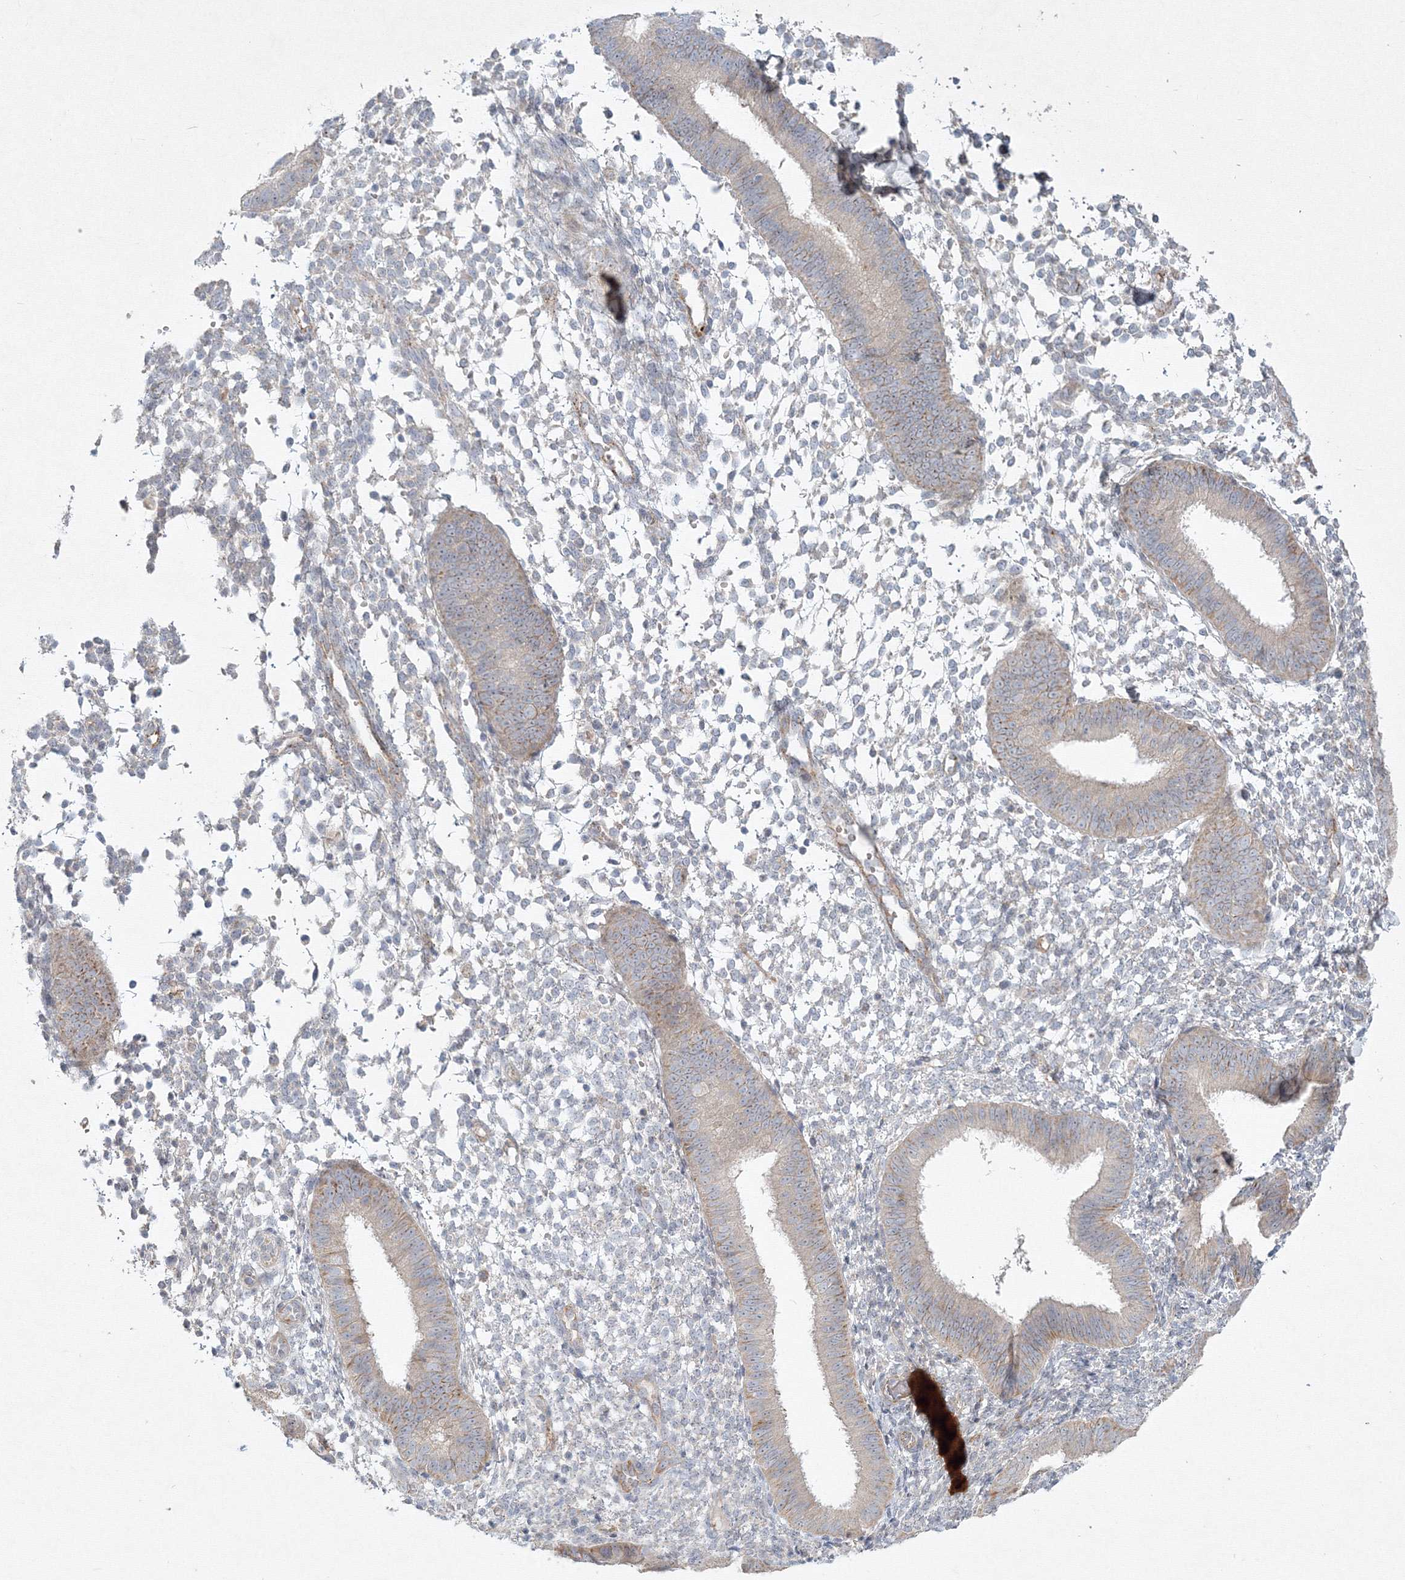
{"staining": {"intensity": "negative", "quantity": "none", "location": "none"}, "tissue": "endometrium", "cell_type": "Cells in endometrial stroma", "image_type": "normal", "snomed": [{"axis": "morphology", "description": "Normal tissue, NOS"}, {"axis": "topography", "description": "Uterus"}, {"axis": "topography", "description": "Endometrium"}], "caption": "The immunohistochemistry (IHC) histopathology image has no significant staining in cells in endometrial stroma of endometrium.", "gene": "WDR49", "patient": {"sex": "female", "age": 48}}